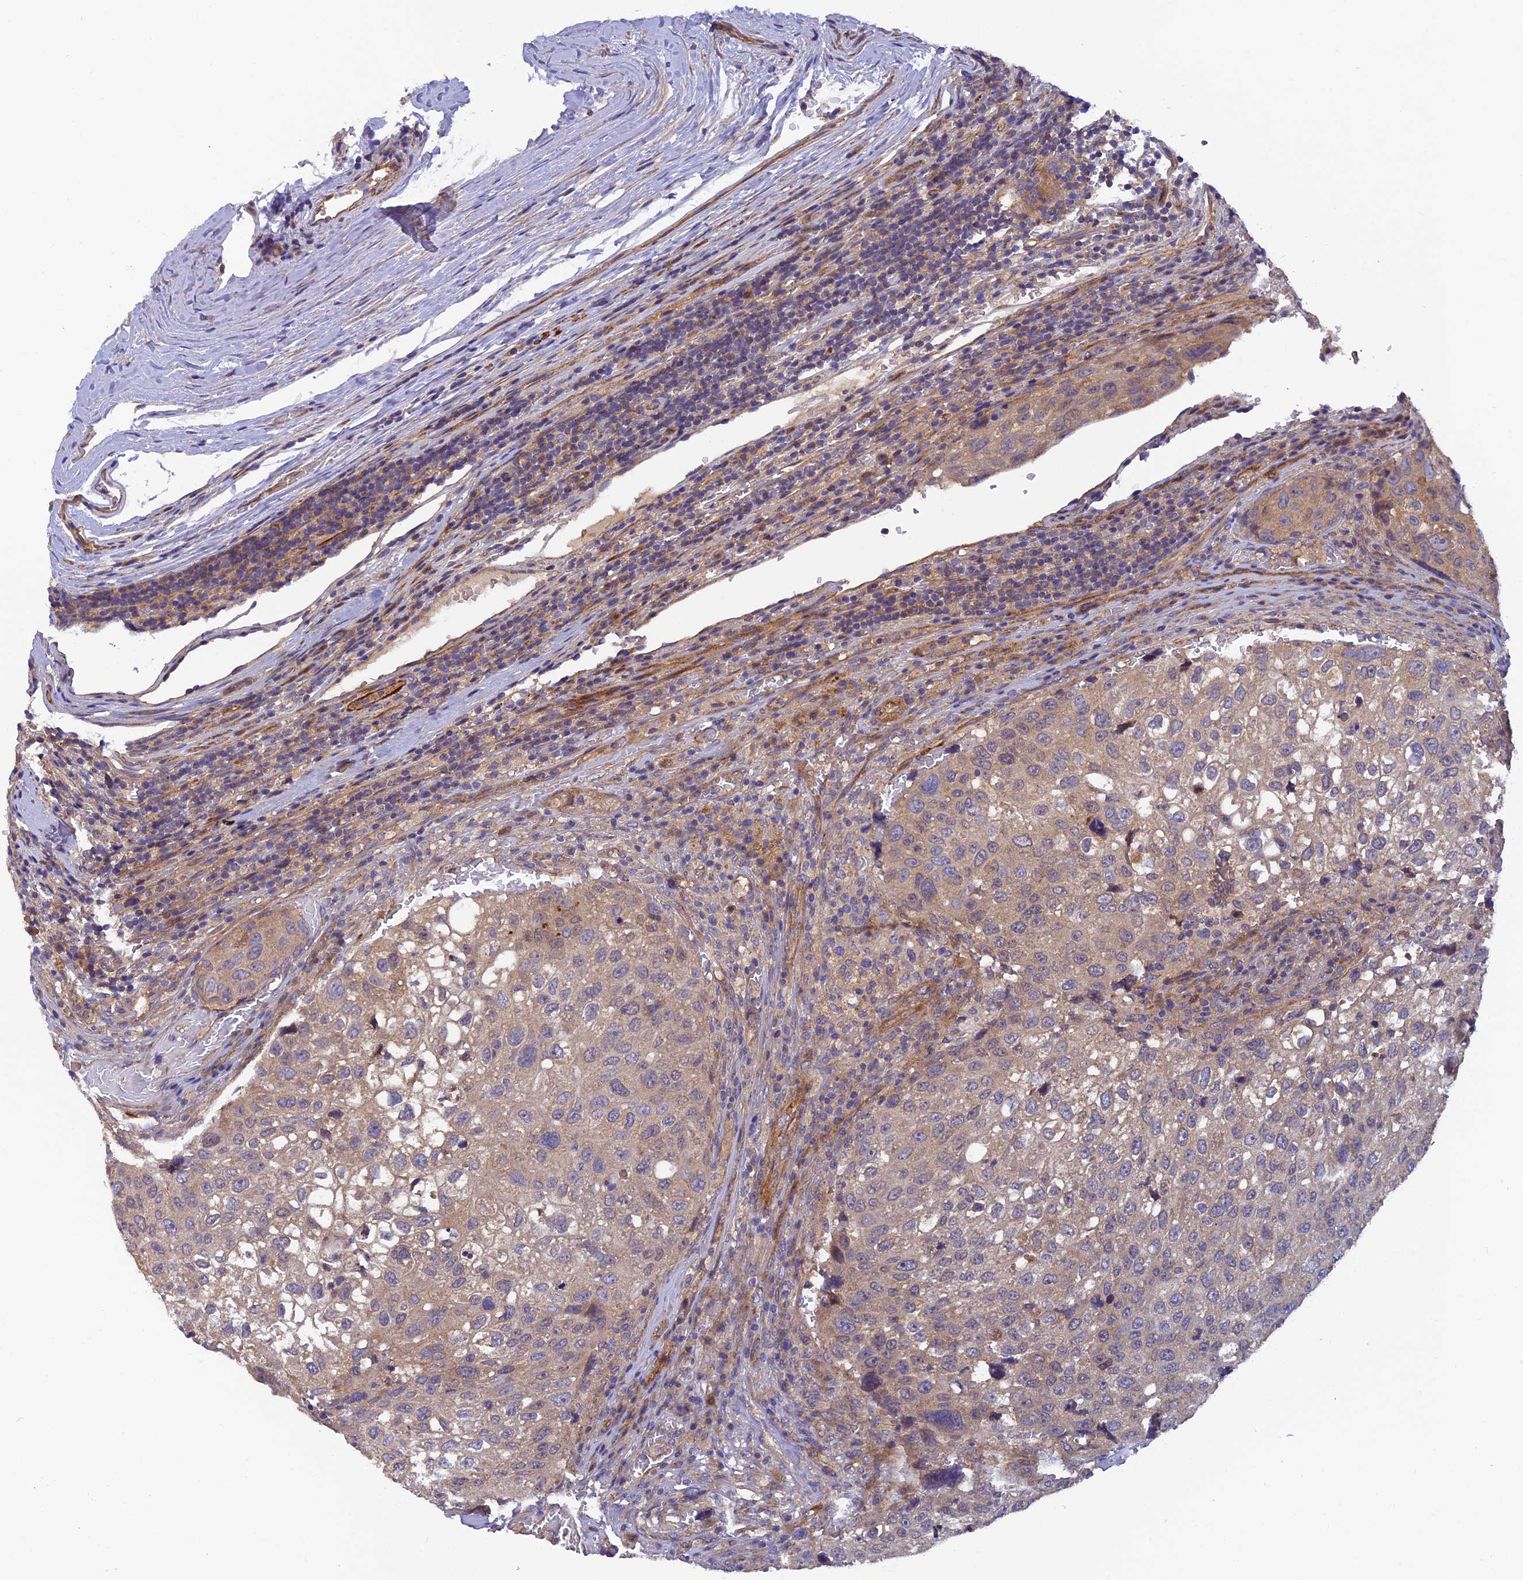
{"staining": {"intensity": "moderate", "quantity": ">75%", "location": "cytoplasmic/membranous"}, "tissue": "urothelial cancer", "cell_type": "Tumor cells", "image_type": "cancer", "snomed": [{"axis": "morphology", "description": "Urothelial carcinoma, High grade"}, {"axis": "topography", "description": "Lymph node"}, {"axis": "topography", "description": "Urinary bladder"}], "caption": "Immunohistochemical staining of urothelial cancer shows medium levels of moderate cytoplasmic/membranous protein expression in approximately >75% of tumor cells.", "gene": "ADAMTS15", "patient": {"sex": "male", "age": 51}}